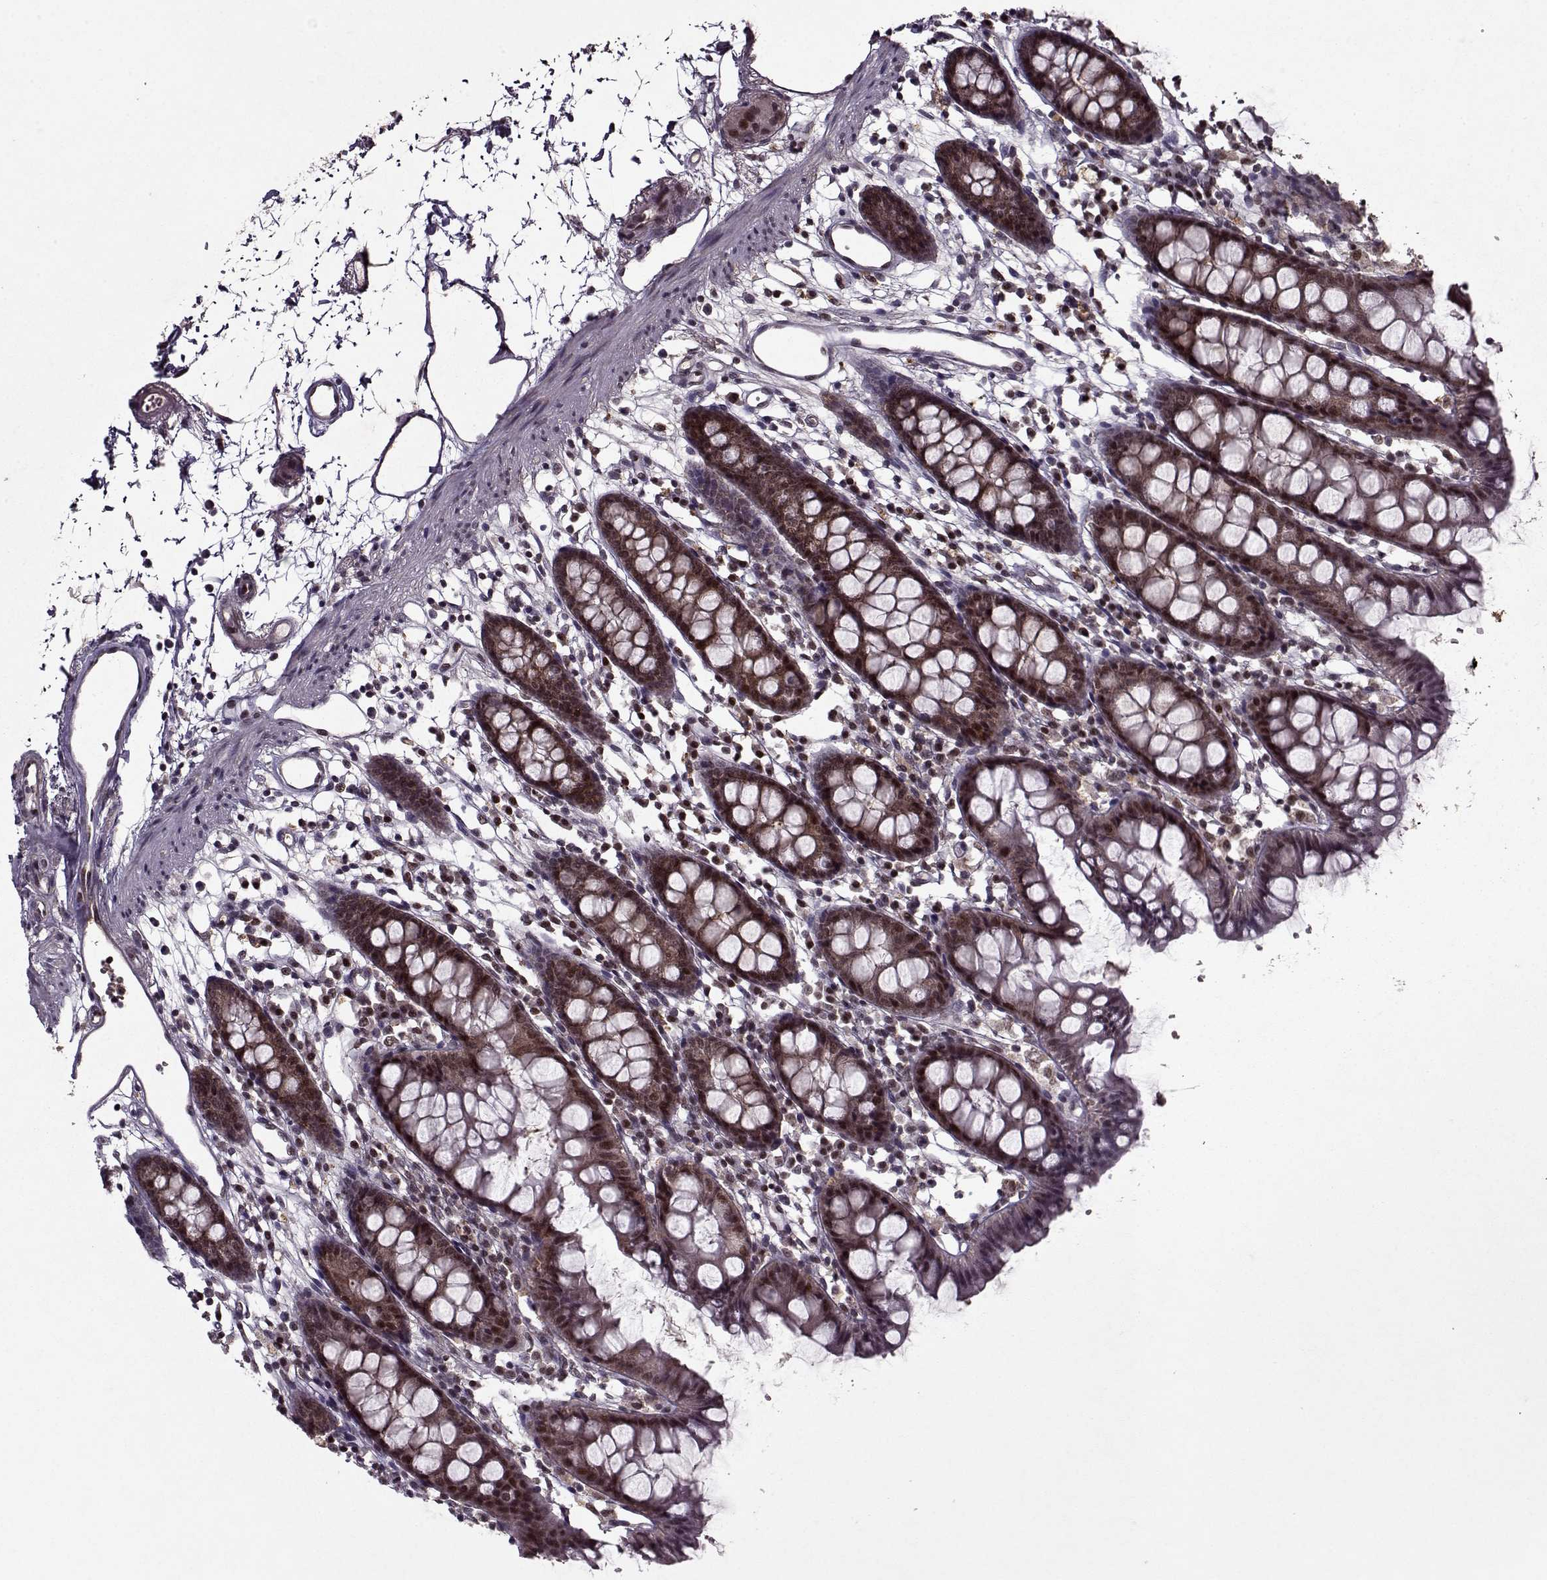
{"staining": {"intensity": "weak", "quantity": ">75%", "location": "nuclear"}, "tissue": "colon", "cell_type": "Endothelial cells", "image_type": "normal", "snomed": [{"axis": "morphology", "description": "Normal tissue, NOS"}, {"axis": "topography", "description": "Colon"}], "caption": "Immunohistochemical staining of normal colon reveals weak nuclear protein expression in about >75% of endothelial cells. The staining was performed using DAB (3,3'-diaminobenzidine) to visualize the protein expression in brown, while the nuclei were stained in blue with hematoxylin (Magnification: 20x).", "gene": "PSMA7", "patient": {"sex": "female", "age": 84}}